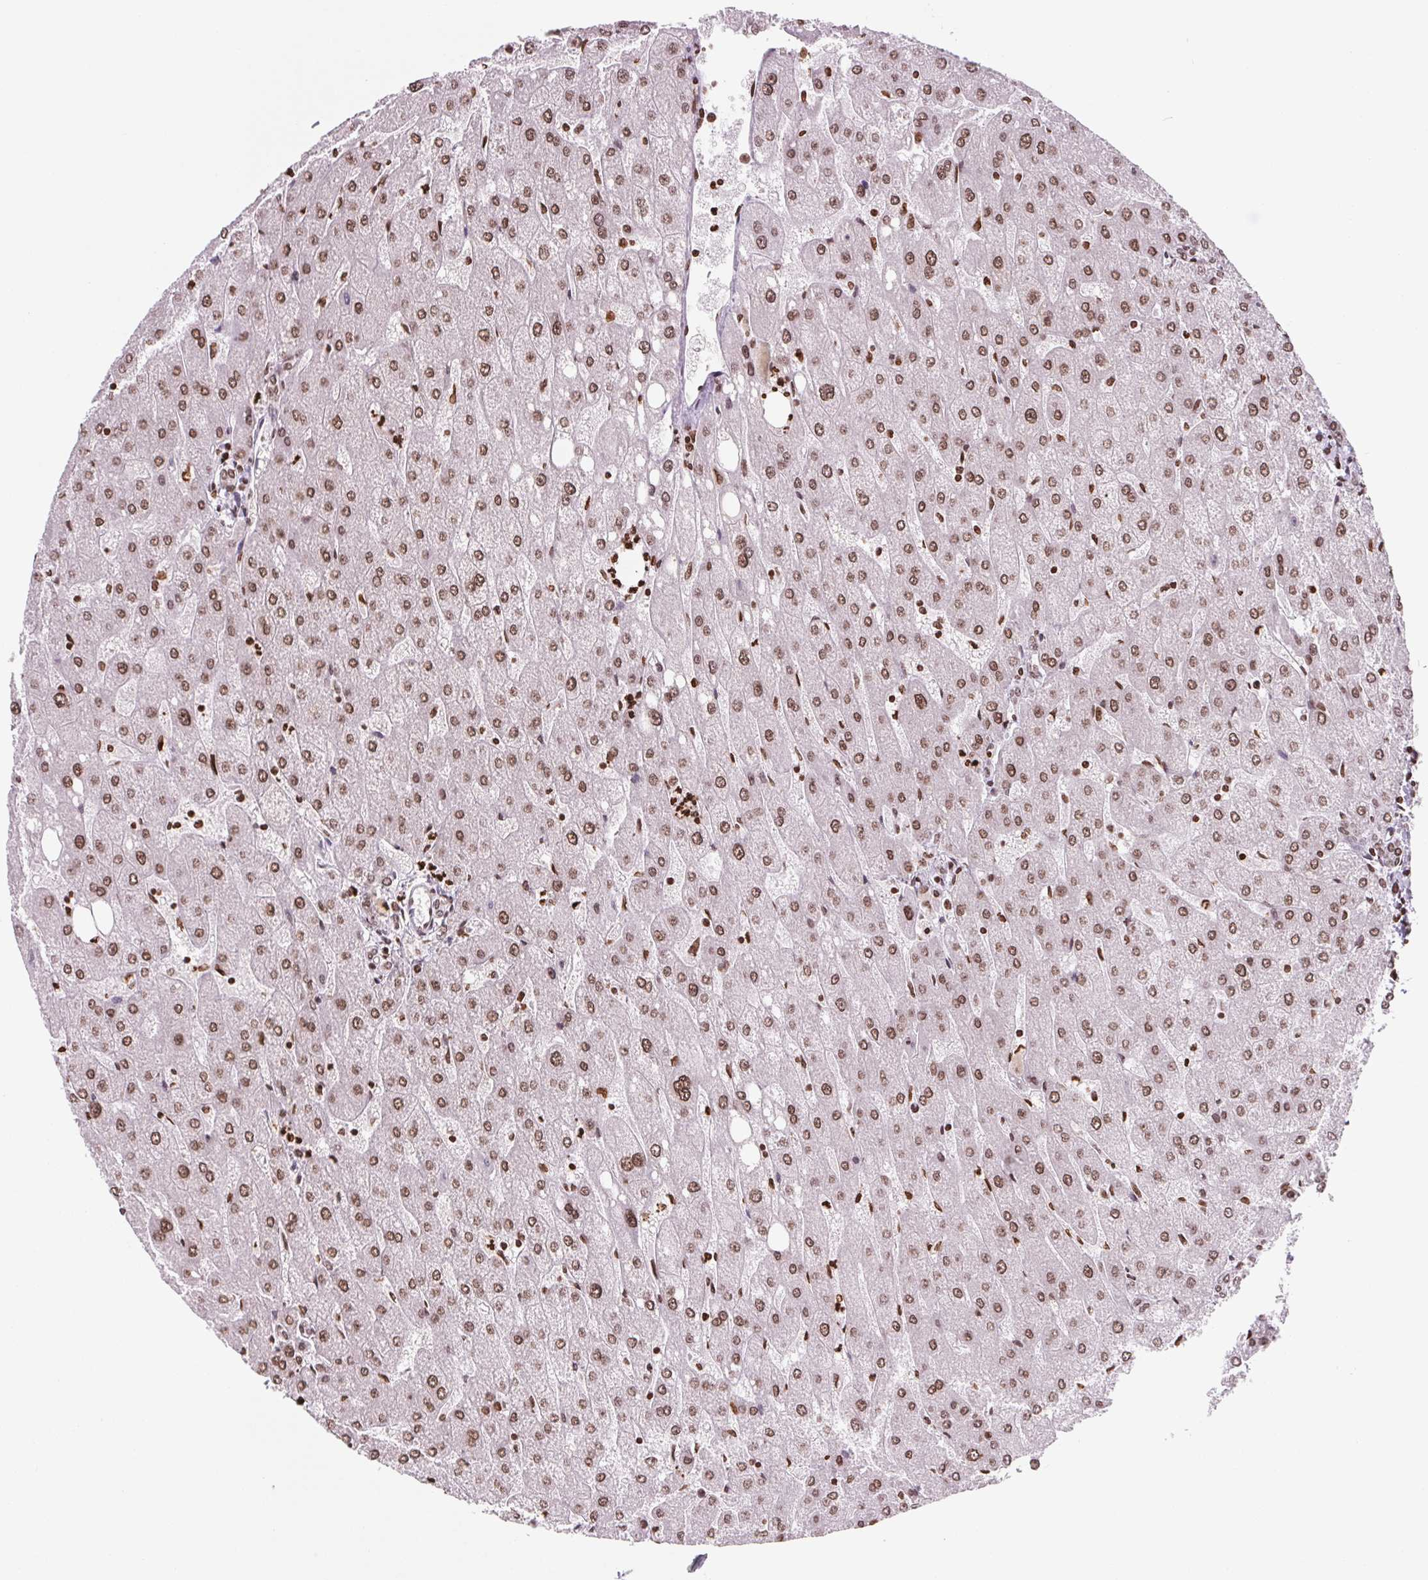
{"staining": {"intensity": "moderate", "quantity": ">75%", "location": "nuclear"}, "tissue": "liver", "cell_type": "Cholangiocytes", "image_type": "normal", "snomed": [{"axis": "morphology", "description": "Normal tissue, NOS"}, {"axis": "topography", "description": "Liver"}], "caption": "Cholangiocytes demonstrate medium levels of moderate nuclear expression in about >75% of cells in unremarkable human liver. (brown staining indicates protein expression, while blue staining denotes nuclei).", "gene": "SMIM12", "patient": {"sex": "male", "age": 67}}